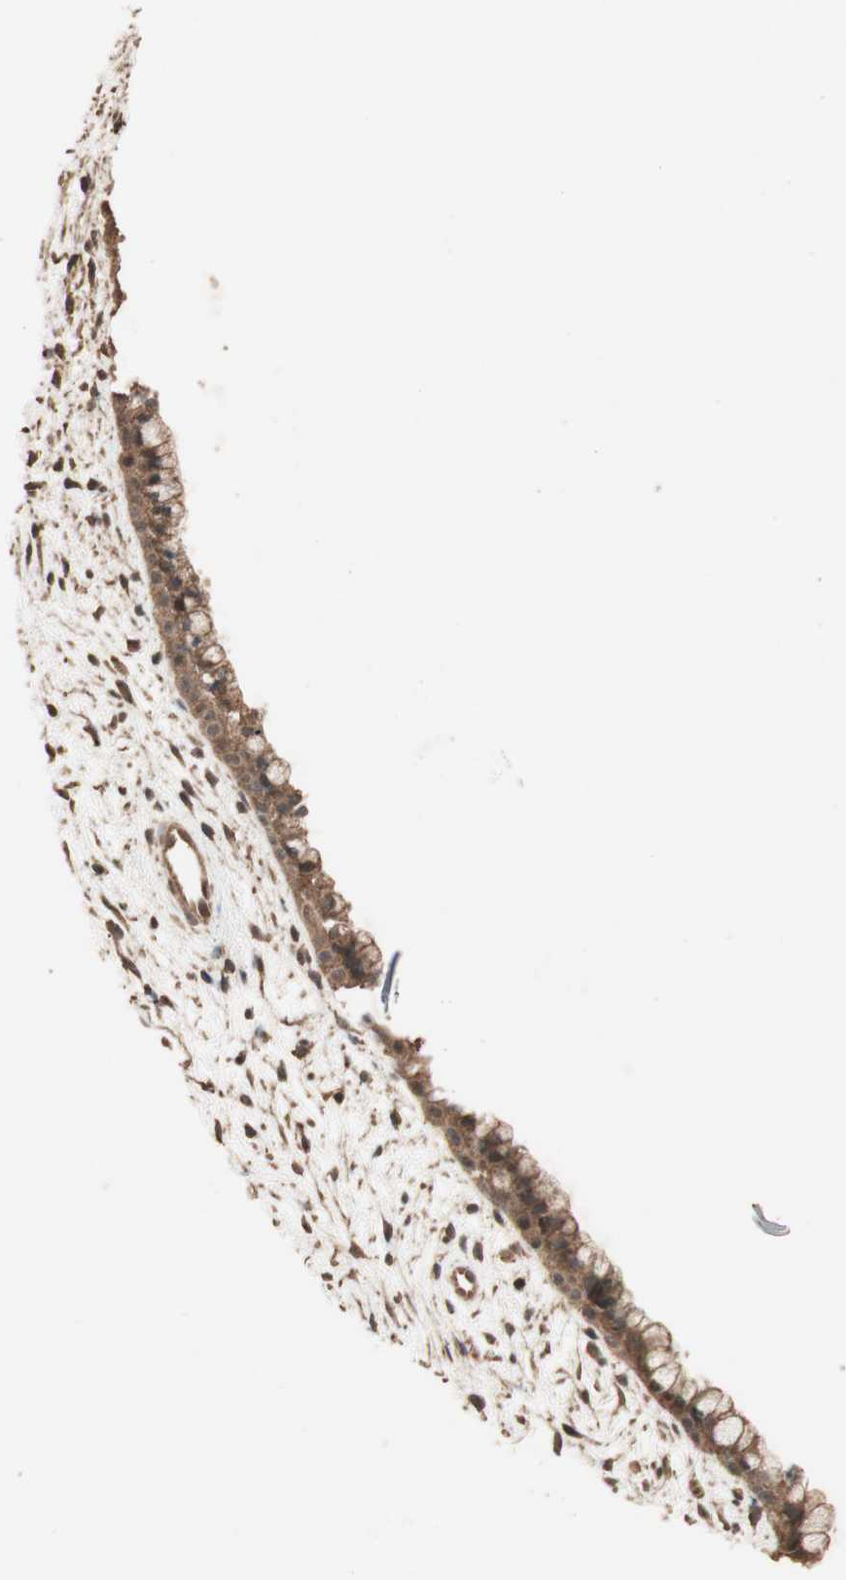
{"staining": {"intensity": "moderate", "quantity": ">75%", "location": "cytoplasmic/membranous"}, "tissue": "cervix", "cell_type": "Glandular cells", "image_type": "normal", "snomed": [{"axis": "morphology", "description": "Normal tissue, NOS"}, {"axis": "topography", "description": "Cervix"}], "caption": "Brown immunohistochemical staining in benign human cervix shows moderate cytoplasmic/membranous positivity in about >75% of glandular cells.", "gene": "USP20", "patient": {"sex": "female", "age": 39}}